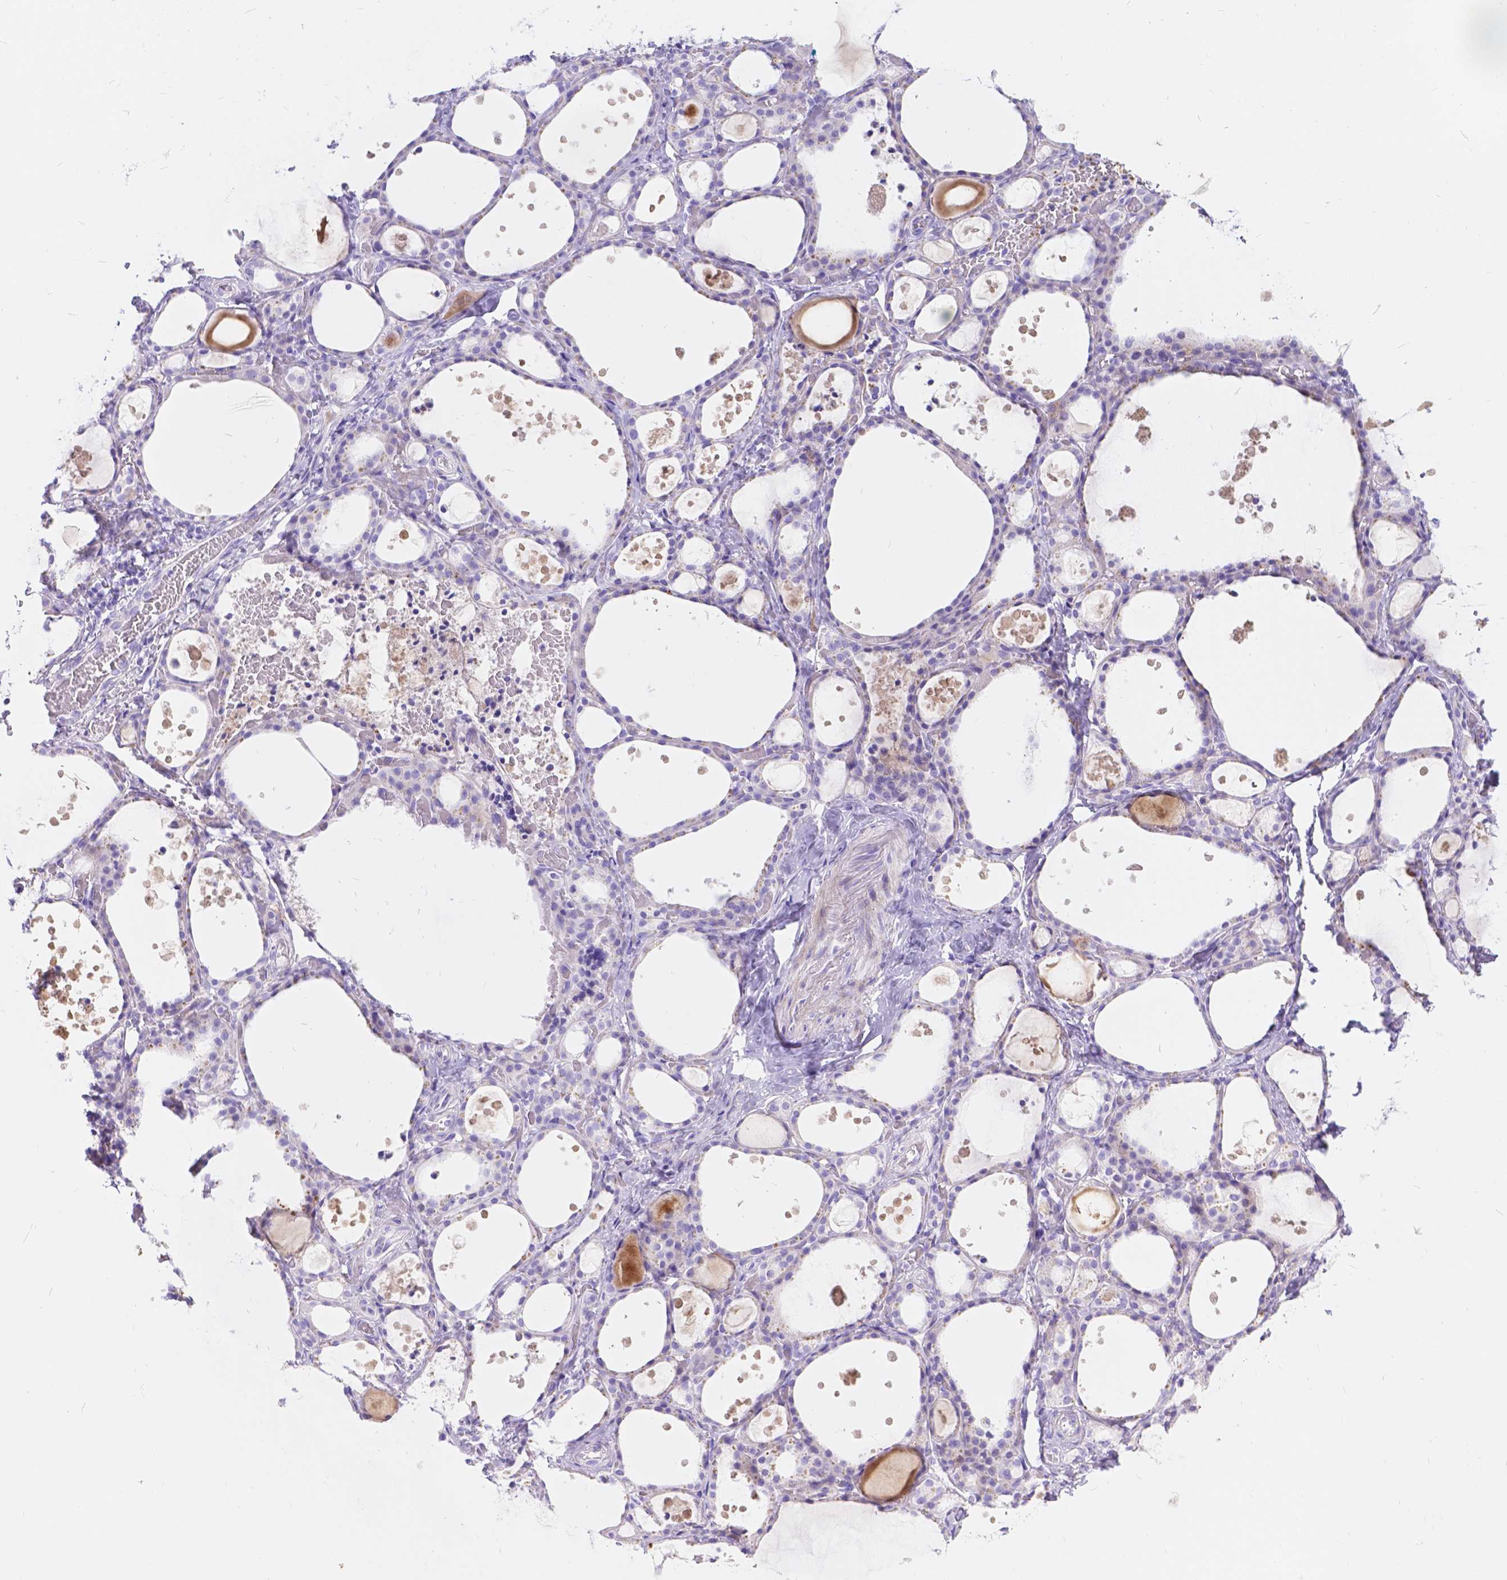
{"staining": {"intensity": "negative", "quantity": "none", "location": "none"}, "tissue": "thyroid gland", "cell_type": "Glandular cells", "image_type": "normal", "snomed": [{"axis": "morphology", "description": "Normal tissue, NOS"}, {"axis": "topography", "description": "Thyroid gland"}], "caption": "Thyroid gland stained for a protein using IHC exhibits no expression glandular cells.", "gene": "KLHL10", "patient": {"sex": "male", "age": 68}}